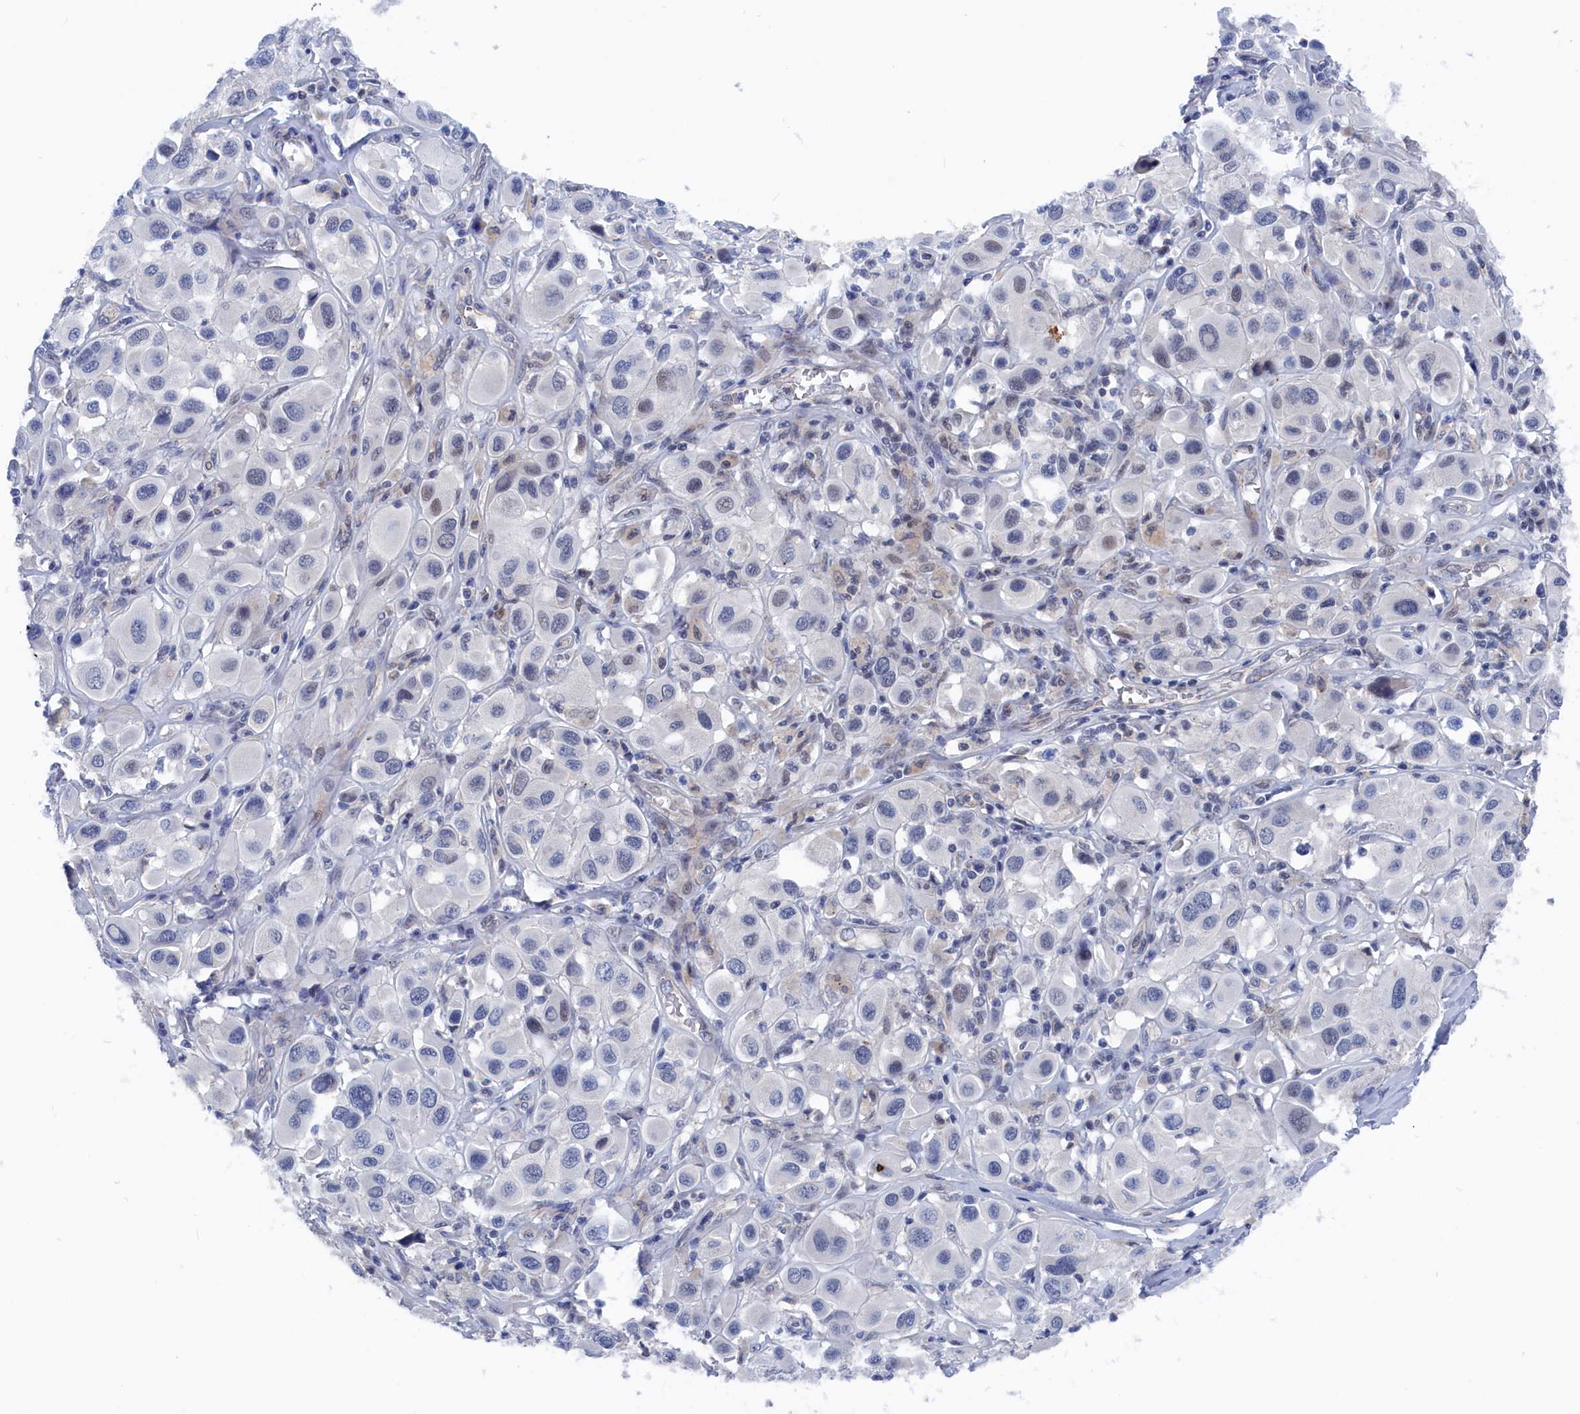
{"staining": {"intensity": "negative", "quantity": "none", "location": "none"}, "tissue": "melanoma", "cell_type": "Tumor cells", "image_type": "cancer", "snomed": [{"axis": "morphology", "description": "Malignant melanoma, Metastatic site"}, {"axis": "topography", "description": "Skin"}], "caption": "Tumor cells are negative for brown protein staining in malignant melanoma (metastatic site).", "gene": "MARCHF3", "patient": {"sex": "male", "age": 41}}